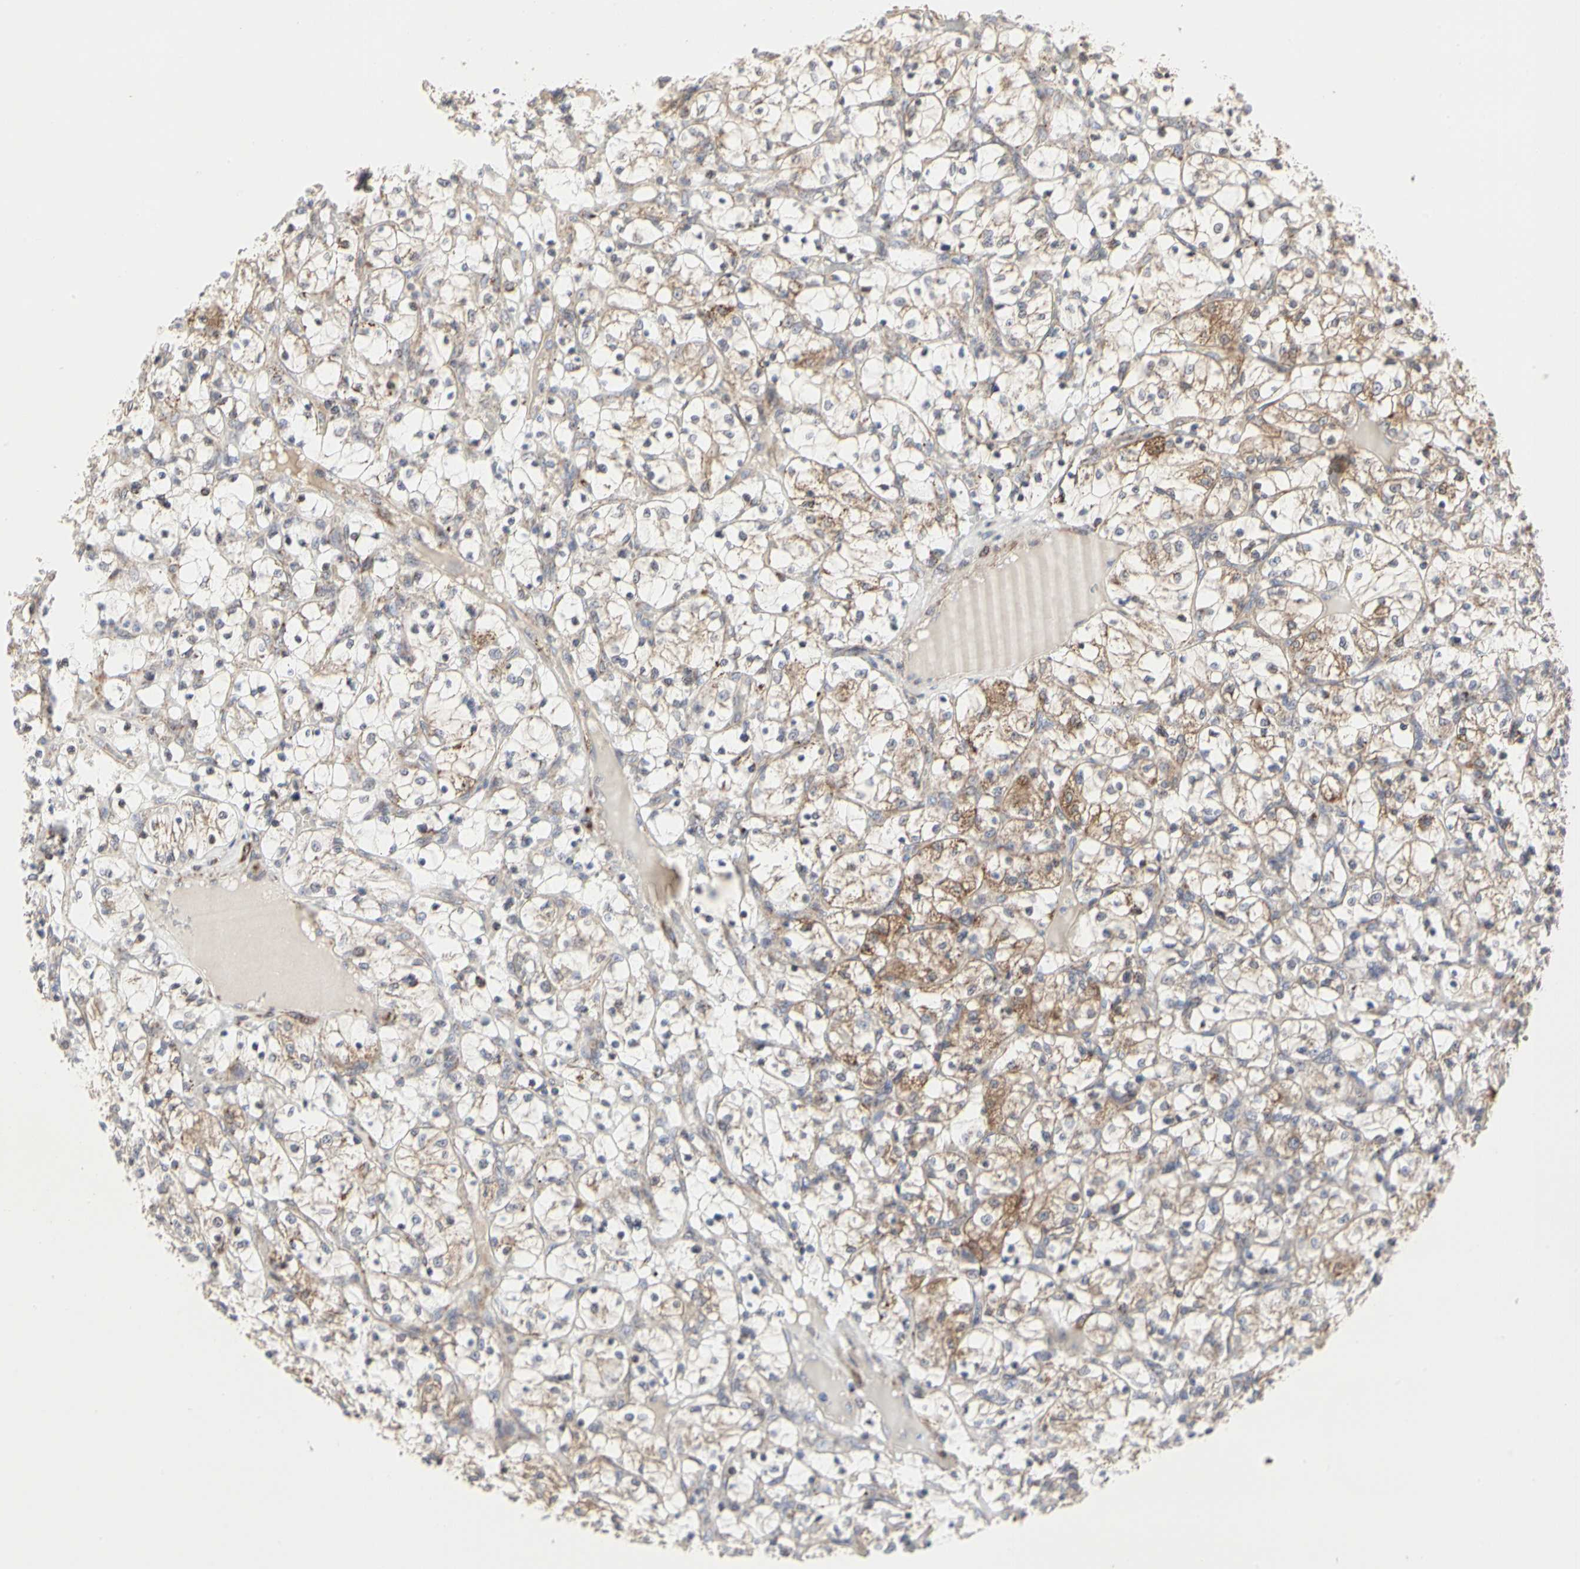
{"staining": {"intensity": "moderate", "quantity": "<25%", "location": "cytoplasmic/membranous"}, "tissue": "renal cancer", "cell_type": "Tumor cells", "image_type": "cancer", "snomed": [{"axis": "morphology", "description": "Adenocarcinoma, NOS"}, {"axis": "topography", "description": "Kidney"}], "caption": "Protein expression analysis of adenocarcinoma (renal) displays moderate cytoplasmic/membranous positivity in about <25% of tumor cells.", "gene": "TSKU", "patient": {"sex": "female", "age": 69}}